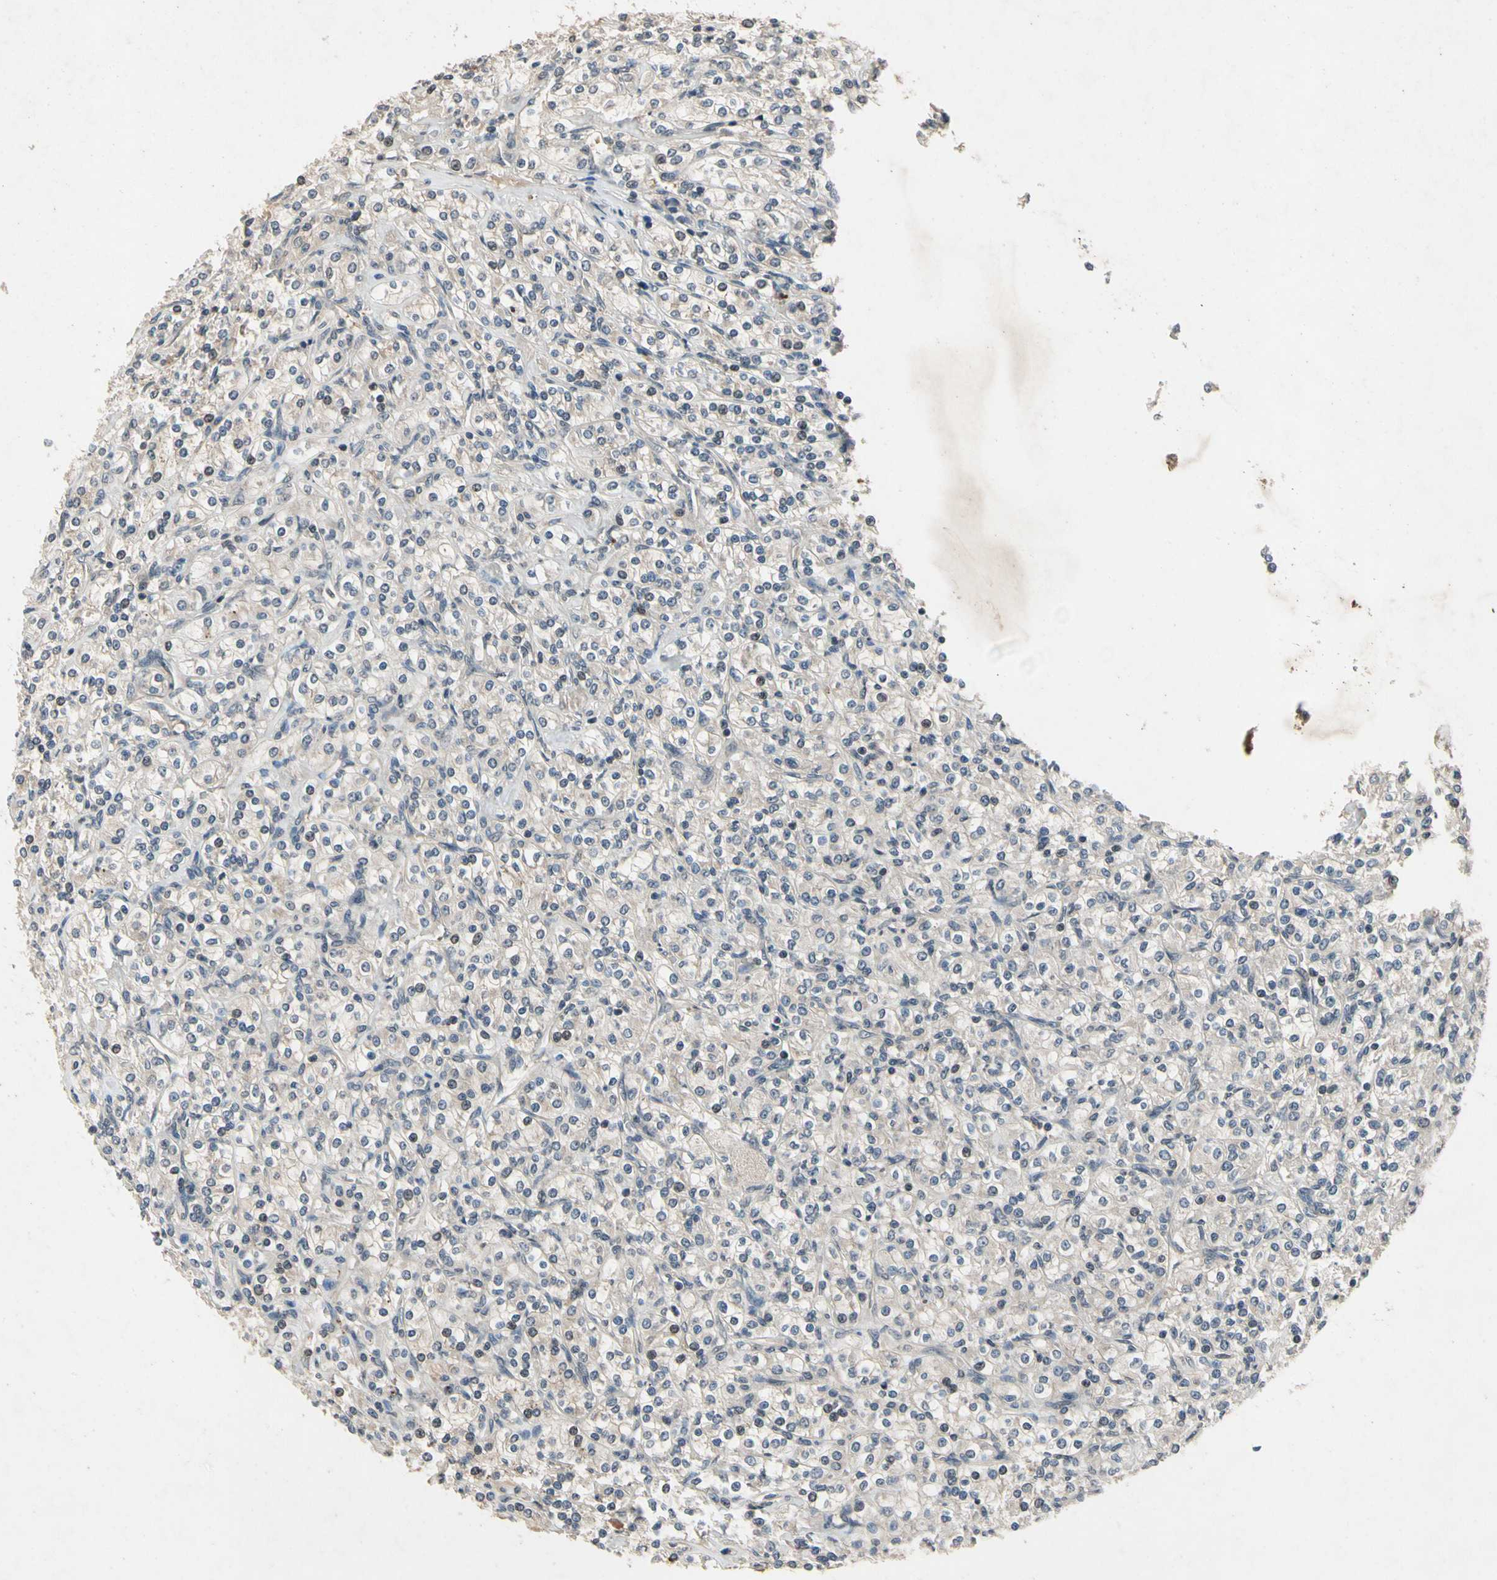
{"staining": {"intensity": "weak", "quantity": "<25%", "location": "cytoplasmic/membranous"}, "tissue": "renal cancer", "cell_type": "Tumor cells", "image_type": "cancer", "snomed": [{"axis": "morphology", "description": "Adenocarcinoma, NOS"}, {"axis": "topography", "description": "Kidney"}], "caption": "This histopathology image is of adenocarcinoma (renal) stained with IHC to label a protein in brown with the nuclei are counter-stained blue. There is no positivity in tumor cells.", "gene": "DPY19L3", "patient": {"sex": "male", "age": 77}}